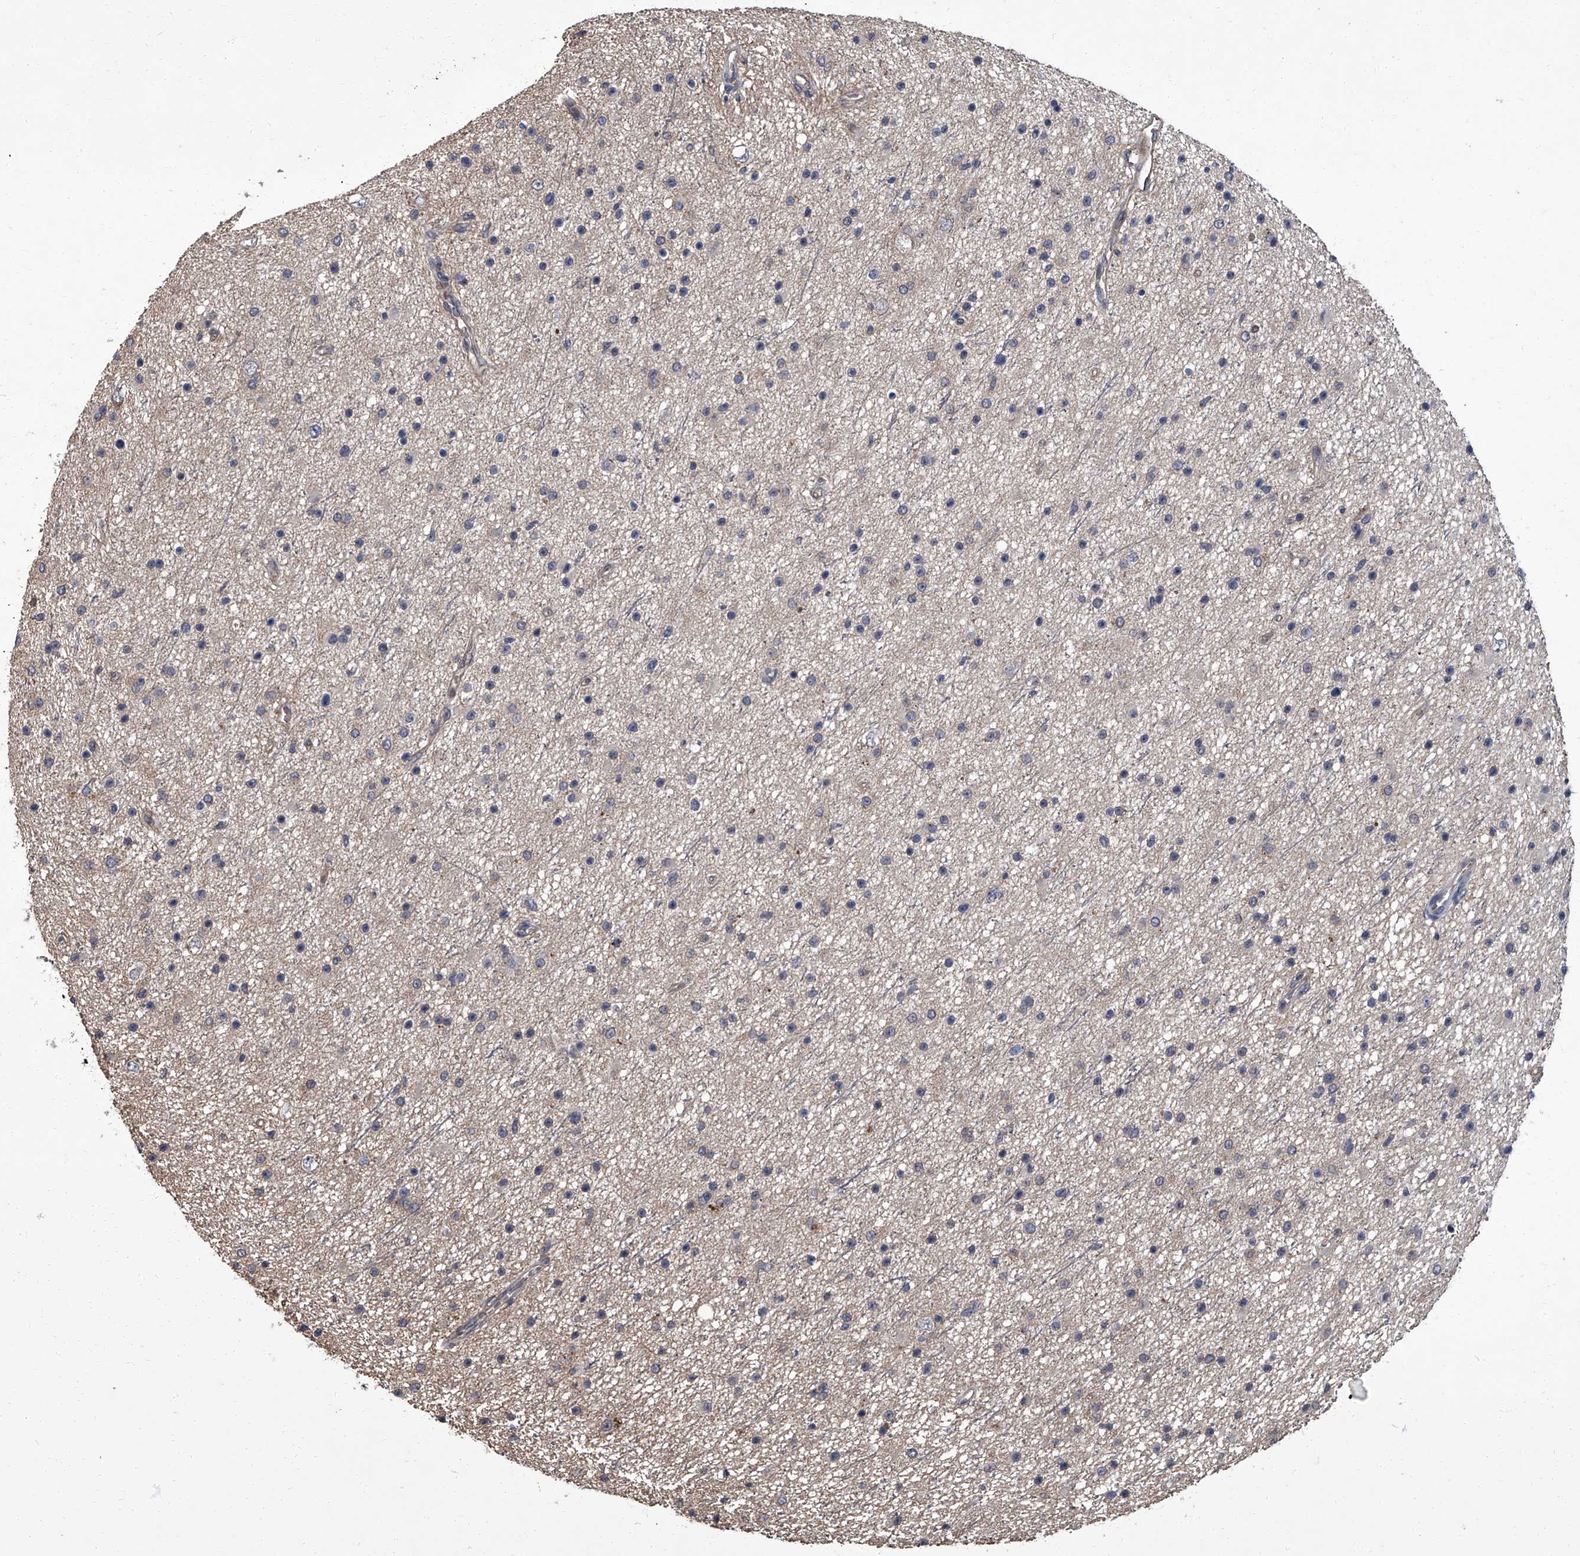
{"staining": {"intensity": "negative", "quantity": "none", "location": "none"}, "tissue": "glioma", "cell_type": "Tumor cells", "image_type": "cancer", "snomed": [{"axis": "morphology", "description": "Glioma, malignant, Low grade"}, {"axis": "topography", "description": "Cerebral cortex"}], "caption": "Photomicrograph shows no significant protein expression in tumor cells of glioma.", "gene": "SIRT4", "patient": {"sex": "female", "age": 39}}